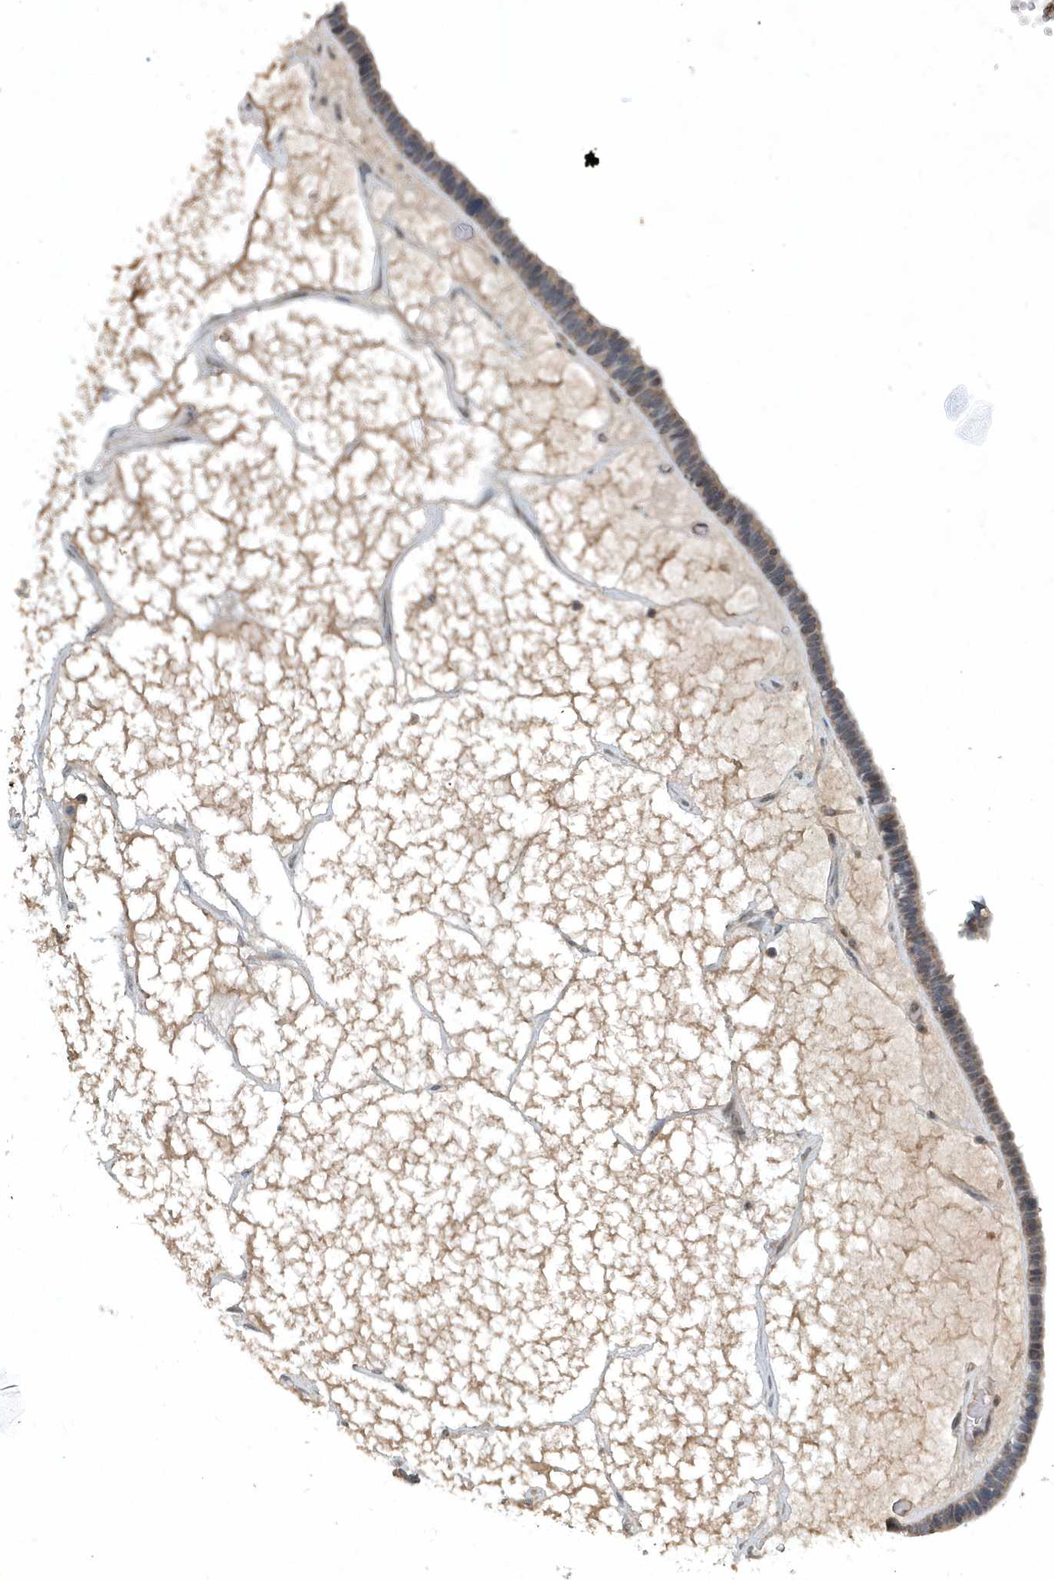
{"staining": {"intensity": "weak", "quantity": "<25%", "location": "cytoplasmic/membranous"}, "tissue": "ovarian cancer", "cell_type": "Tumor cells", "image_type": "cancer", "snomed": [{"axis": "morphology", "description": "Cystadenocarcinoma, serous, NOS"}, {"axis": "topography", "description": "Ovary"}], "caption": "This histopathology image is of ovarian cancer stained with IHC to label a protein in brown with the nuclei are counter-stained blue. There is no staining in tumor cells. (DAB IHC, high magnification).", "gene": "SCFD2", "patient": {"sex": "female", "age": 56}}